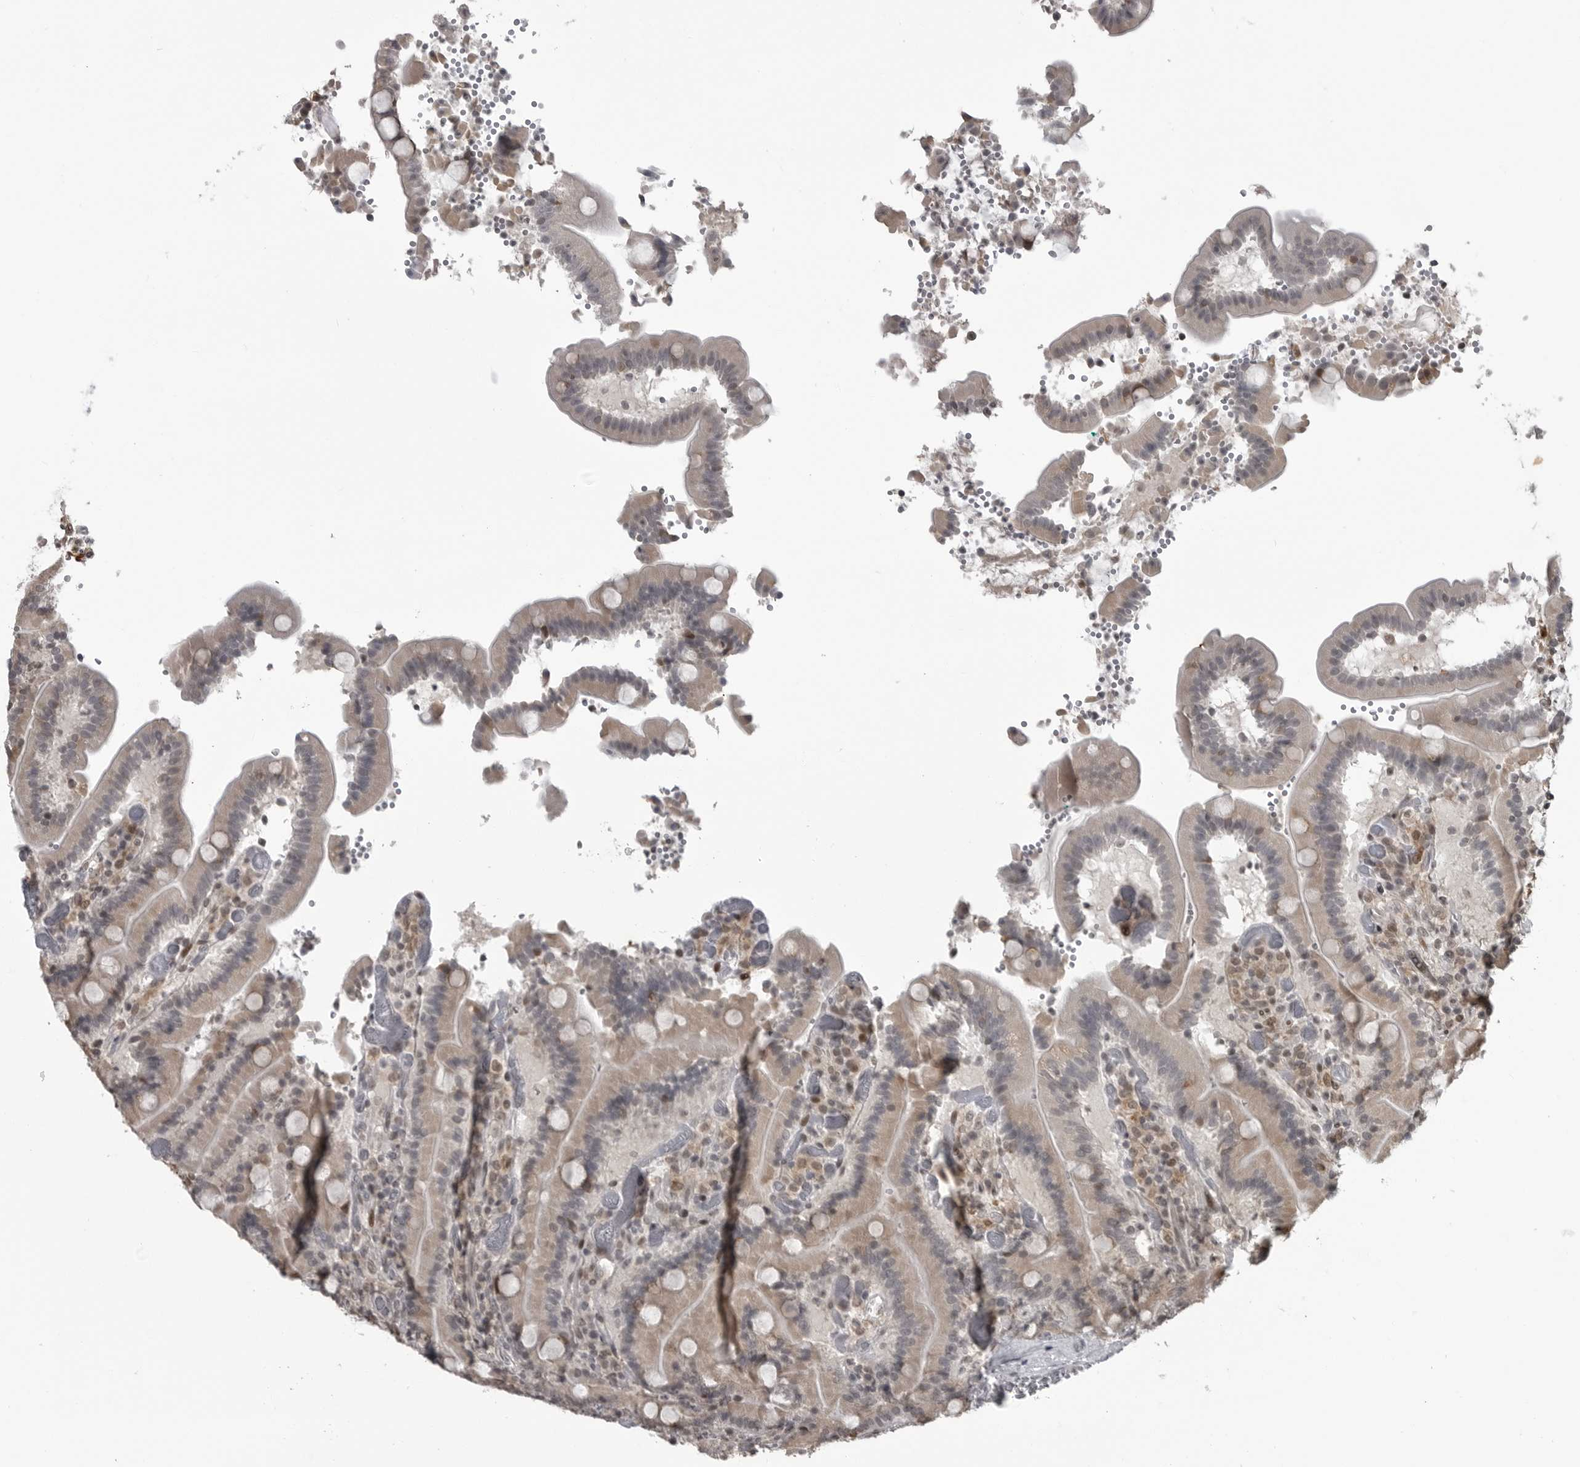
{"staining": {"intensity": "moderate", "quantity": ">75%", "location": "cytoplasmic/membranous"}, "tissue": "duodenum", "cell_type": "Glandular cells", "image_type": "normal", "snomed": [{"axis": "morphology", "description": "Normal tissue, NOS"}, {"axis": "topography", "description": "Duodenum"}], "caption": "Glandular cells exhibit moderate cytoplasmic/membranous positivity in about >75% of cells in normal duodenum.", "gene": "C8orf58", "patient": {"sex": "female", "age": 62}}